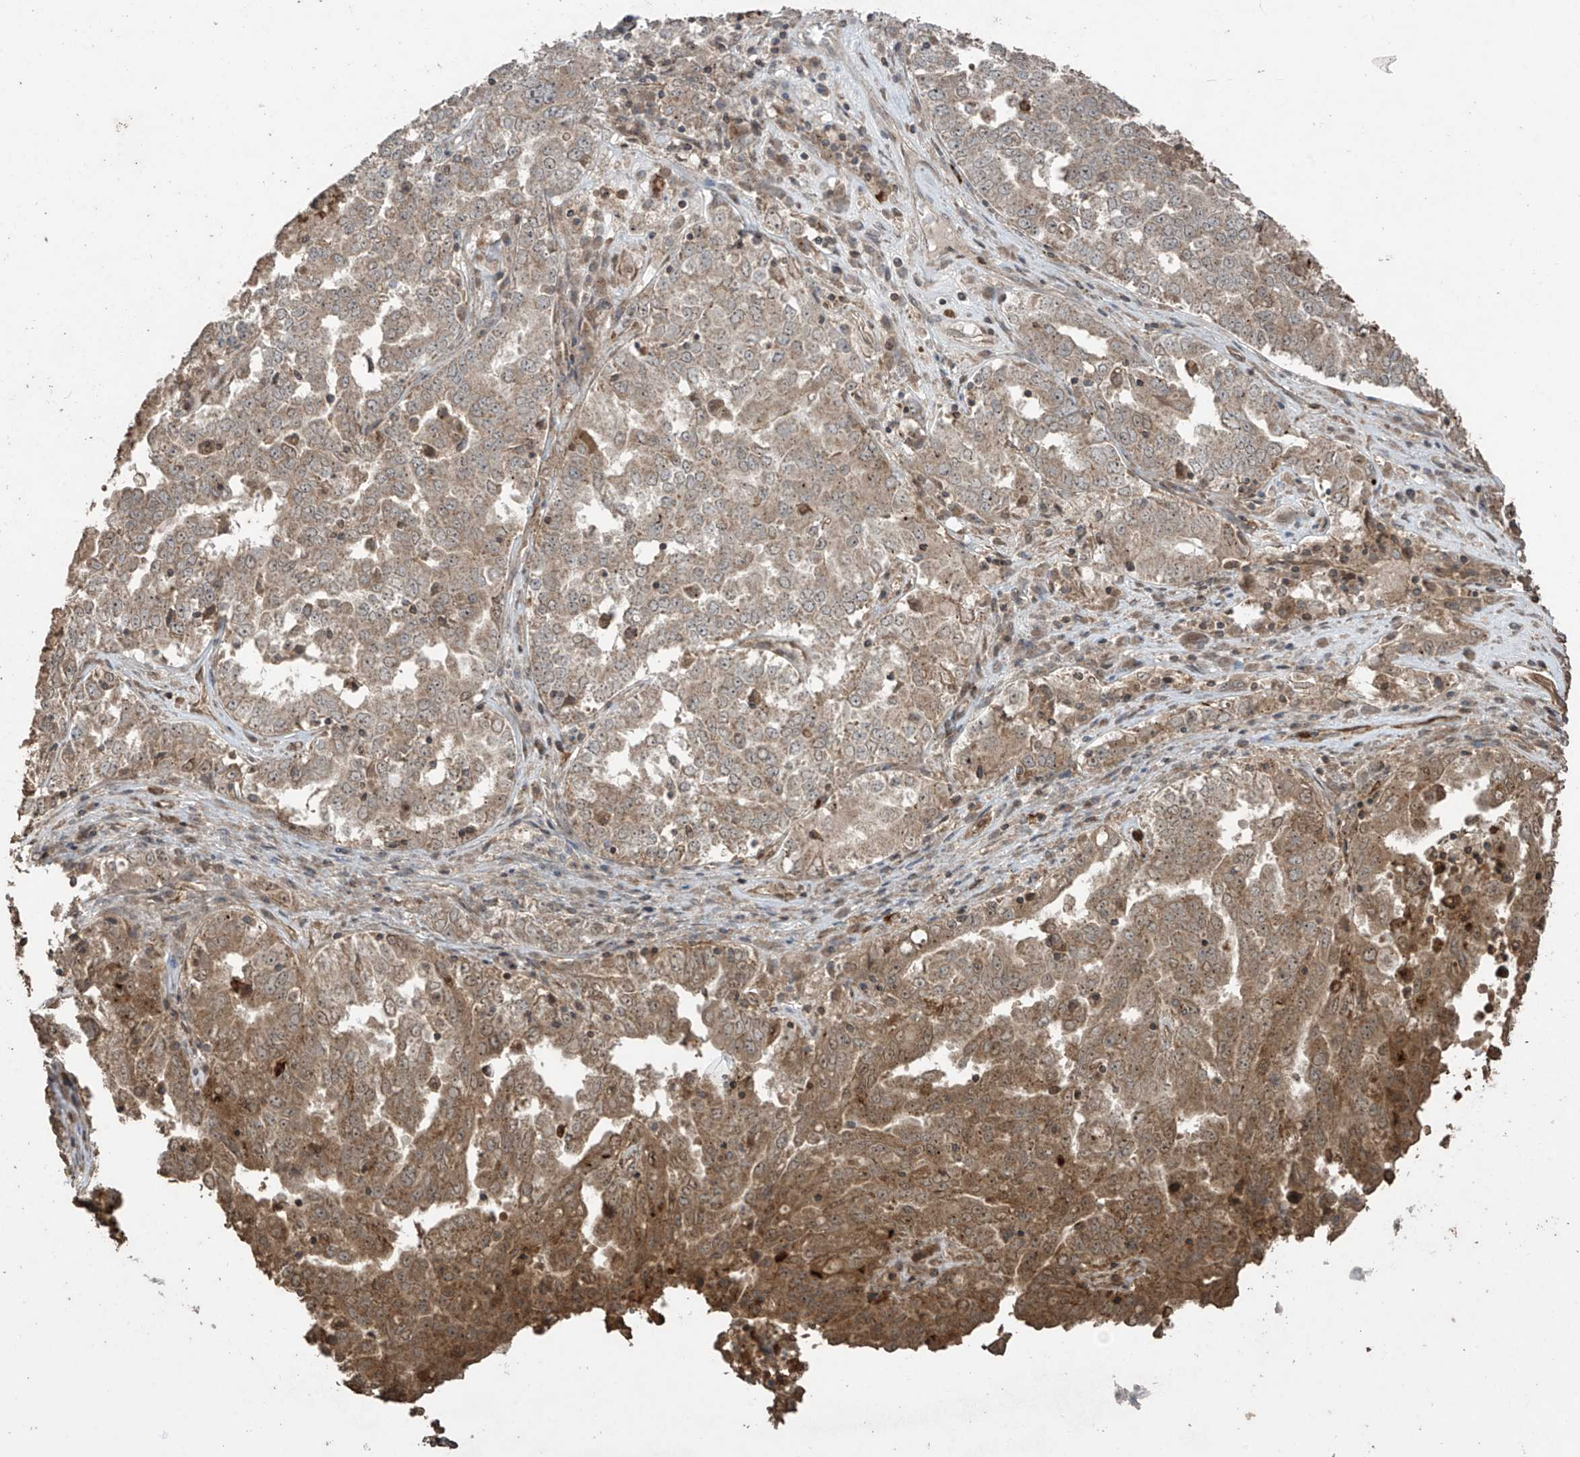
{"staining": {"intensity": "moderate", "quantity": "25%-75%", "location": "cytoplasmic/membranous"}, "tissue": "ovarian cancer", "cell_type": "Tumor cells", "image_type": "cancer", "snomed": [{"axis": "morphology", "description": "Carcinoma, endometroid"}, {"axis": "topography", "description": "Ovary"}], "caption": "Tumor cells exhibit medium levels of moderate cytoplasmic/membranous expression in about 25%-75% of cells in ovarian cancer (endometroid carcinoma). Nuclei are stained in blue.", "gene": "PGPEP1", "patient": {"sex": "female", "age": 62}}